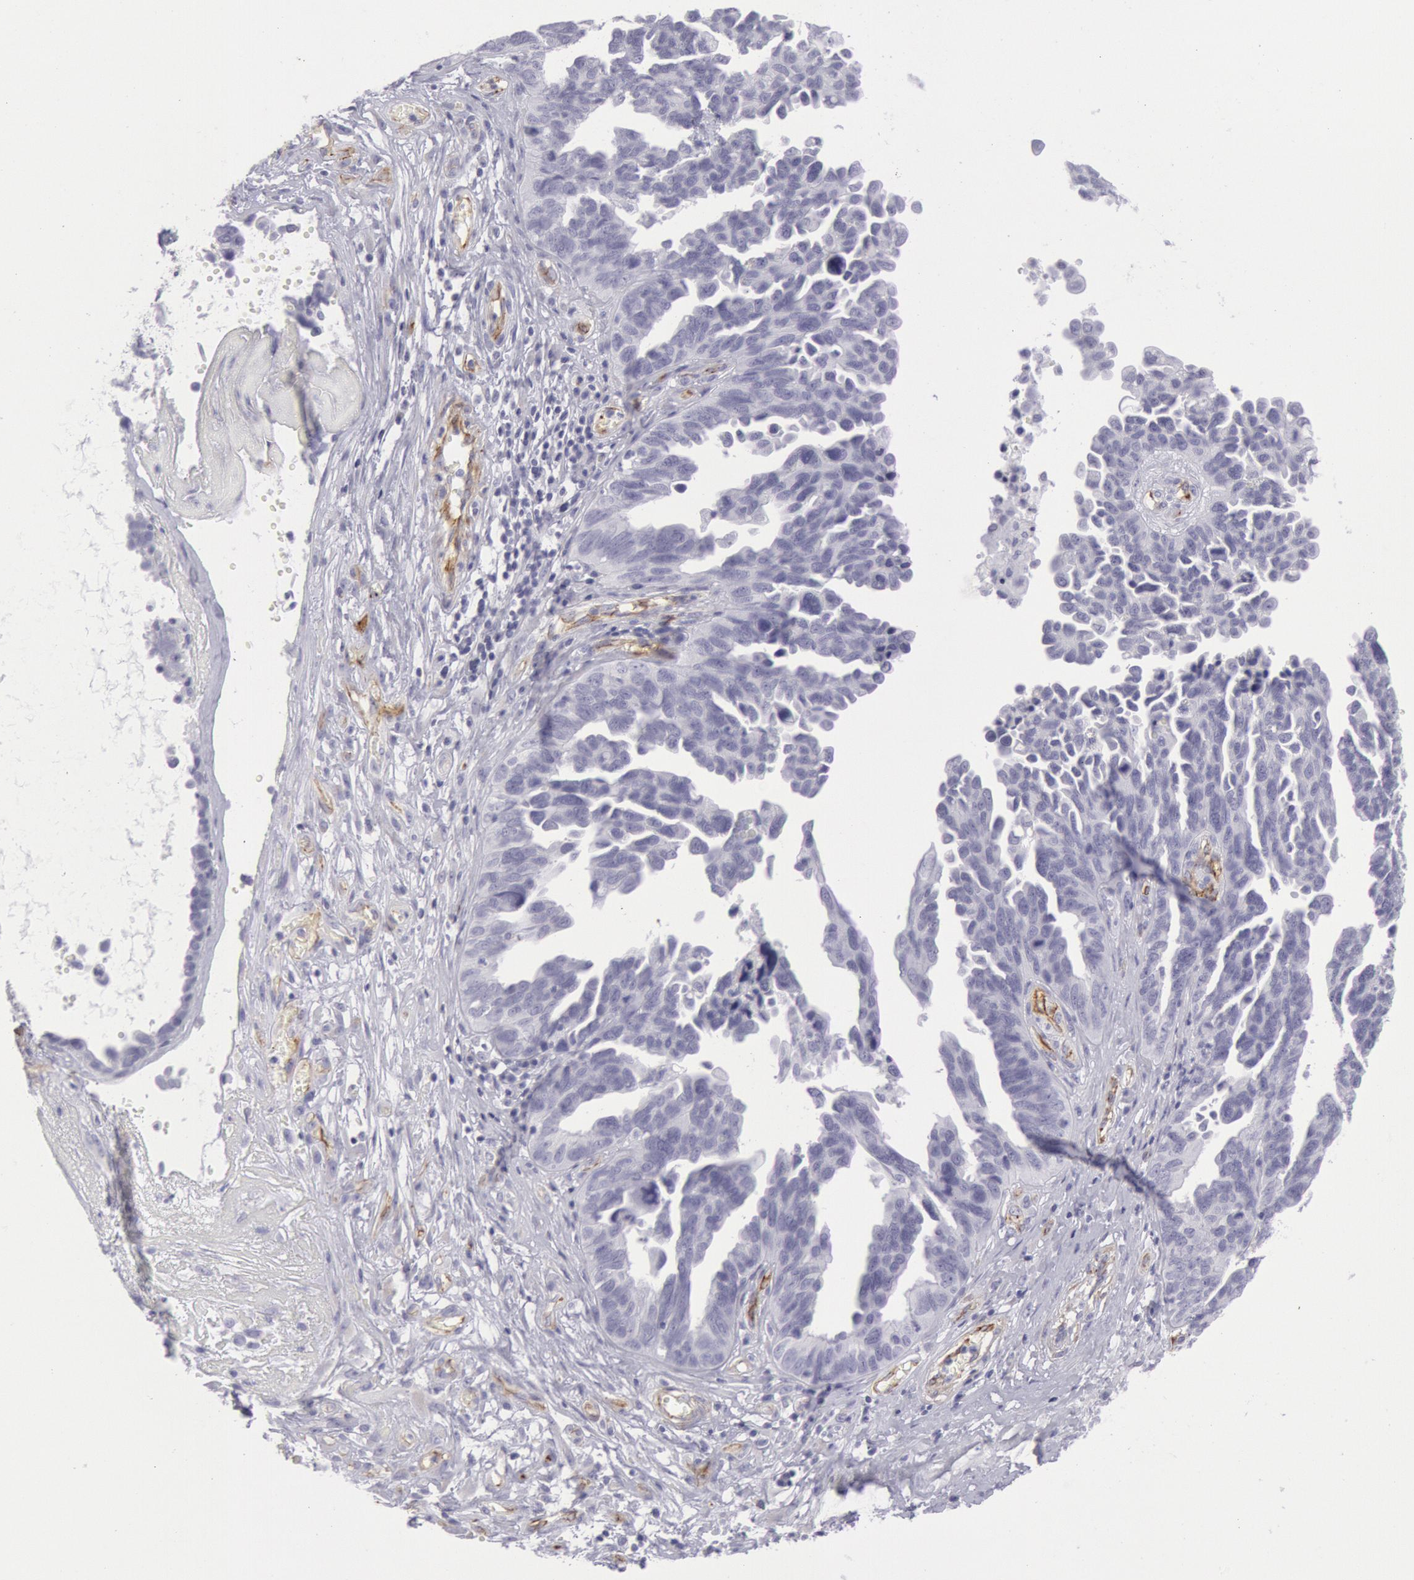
{"staining": {"intensity": "negative", "quantity": "none", "location": "none"}, "tissue": "ovarian cancer", "cell_type": "Tumor cells", "image_type": "cancer", "snomed": [{"axis": "morphology", "description": "Cystadenocarcinoma, serous, NOS"}, {"axis": "topography", "description": "Ovary"}], "caption": "Image shows no protein positivity in tumor cells of ovarian cancer tissue.", "gene": "CDH13", "patient": {"sex": "female", "age": 64}}